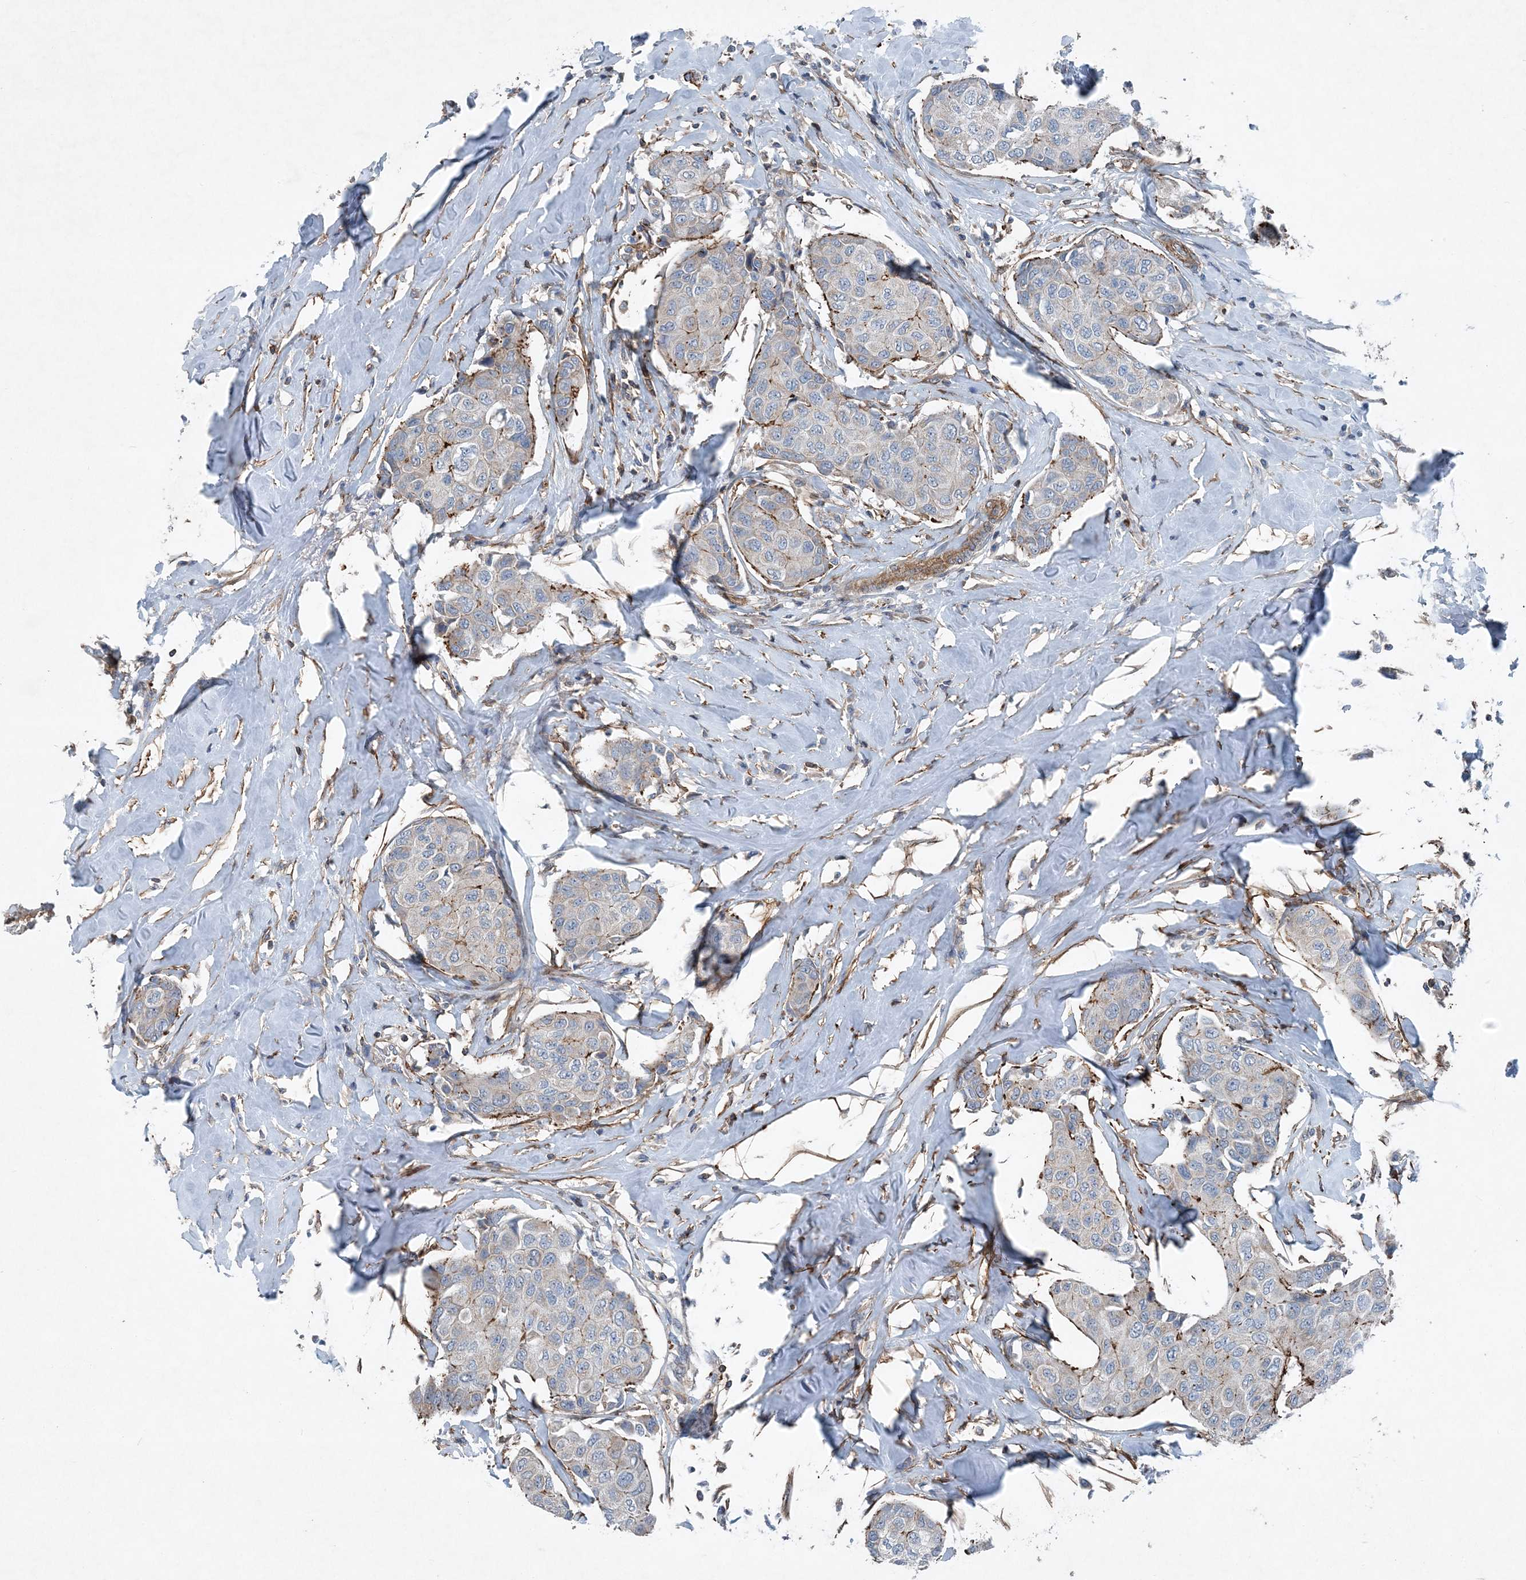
{"staining": {"intensity": "moderate", "quantity": "<25%", "location": "cytoplasmic/membranous"}, "tissue": "breast cancer", "cell_type": "Tumor cells", "image_type": "cancer", "snomed": [{"axis": "morphology", "description": "Duct carcinoma"}, {"axis": "topography", "description": "Breast"}], "caption": "Breast cancer (intraductal carcinoma) tissue displays moderate cytoplasmic/membranous positivity in approximately <25% of tumor cells, visualized by immunohistochemistry.", "gene": "DGUOK", "patient": {"sex": "female", "age": 80}}